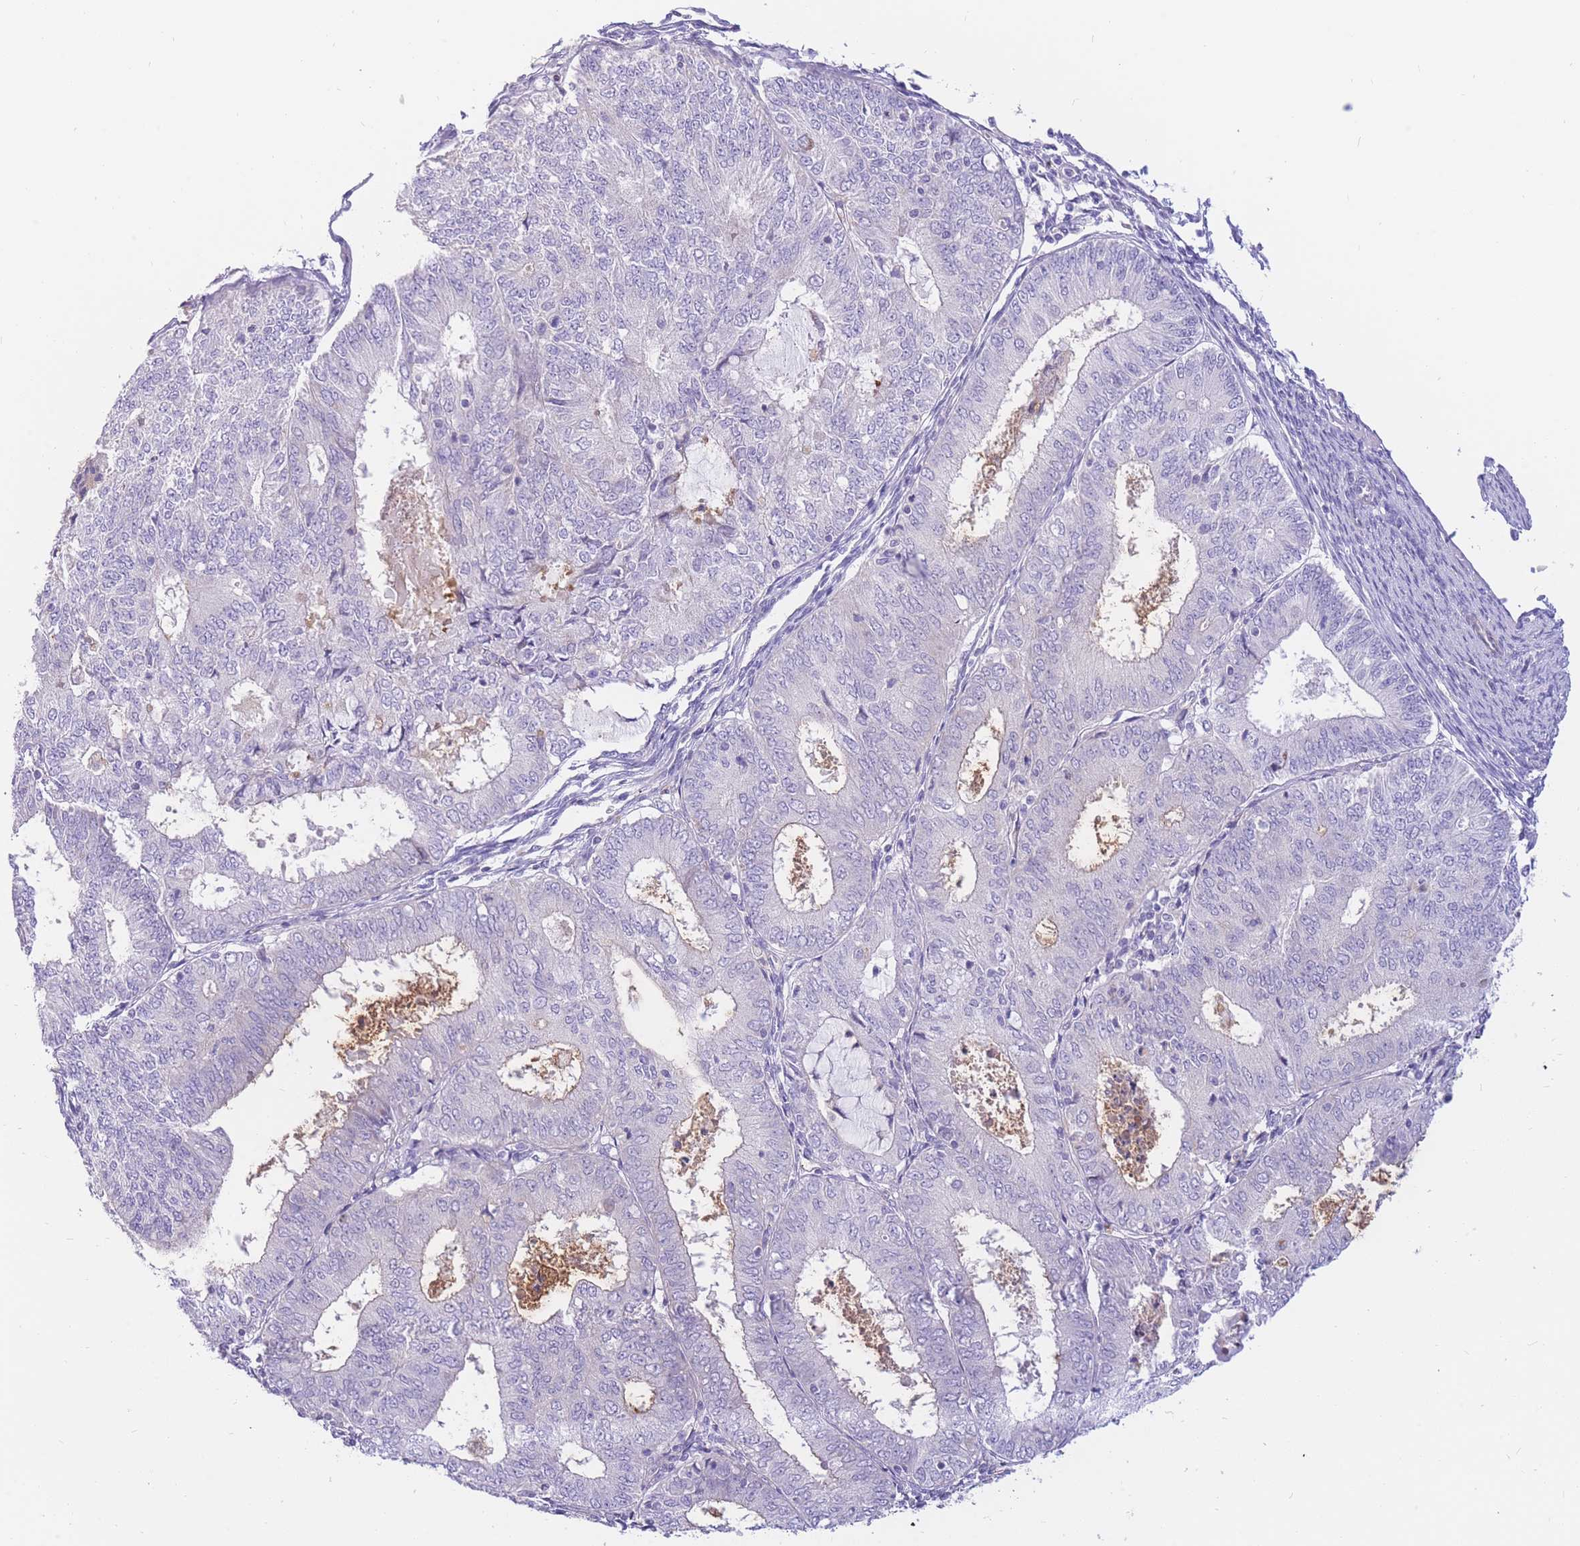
{"staining": {"intensity": "negative", "quantity": "none", "location": "none"}, "tissue": "endometrial cancer", "cell_type": "Tumor cells", "image_type": "cancer", "snomed": [{"axis": "morphology", "description": "Adenocarcinoma, NOS"}, {"axis": "topography", "description": "Endometrium"}], "caption": "Protein analysis of endometrial cancer displays no significant staining in tumor cells. The staining is performed using DAB (3,3'-diaminobenzidine) brown chromogen with nuclei counter-stained in using hematoxylin.", "gene": "SULT1A1", "patient": {"sex": "female", "age": 57}}